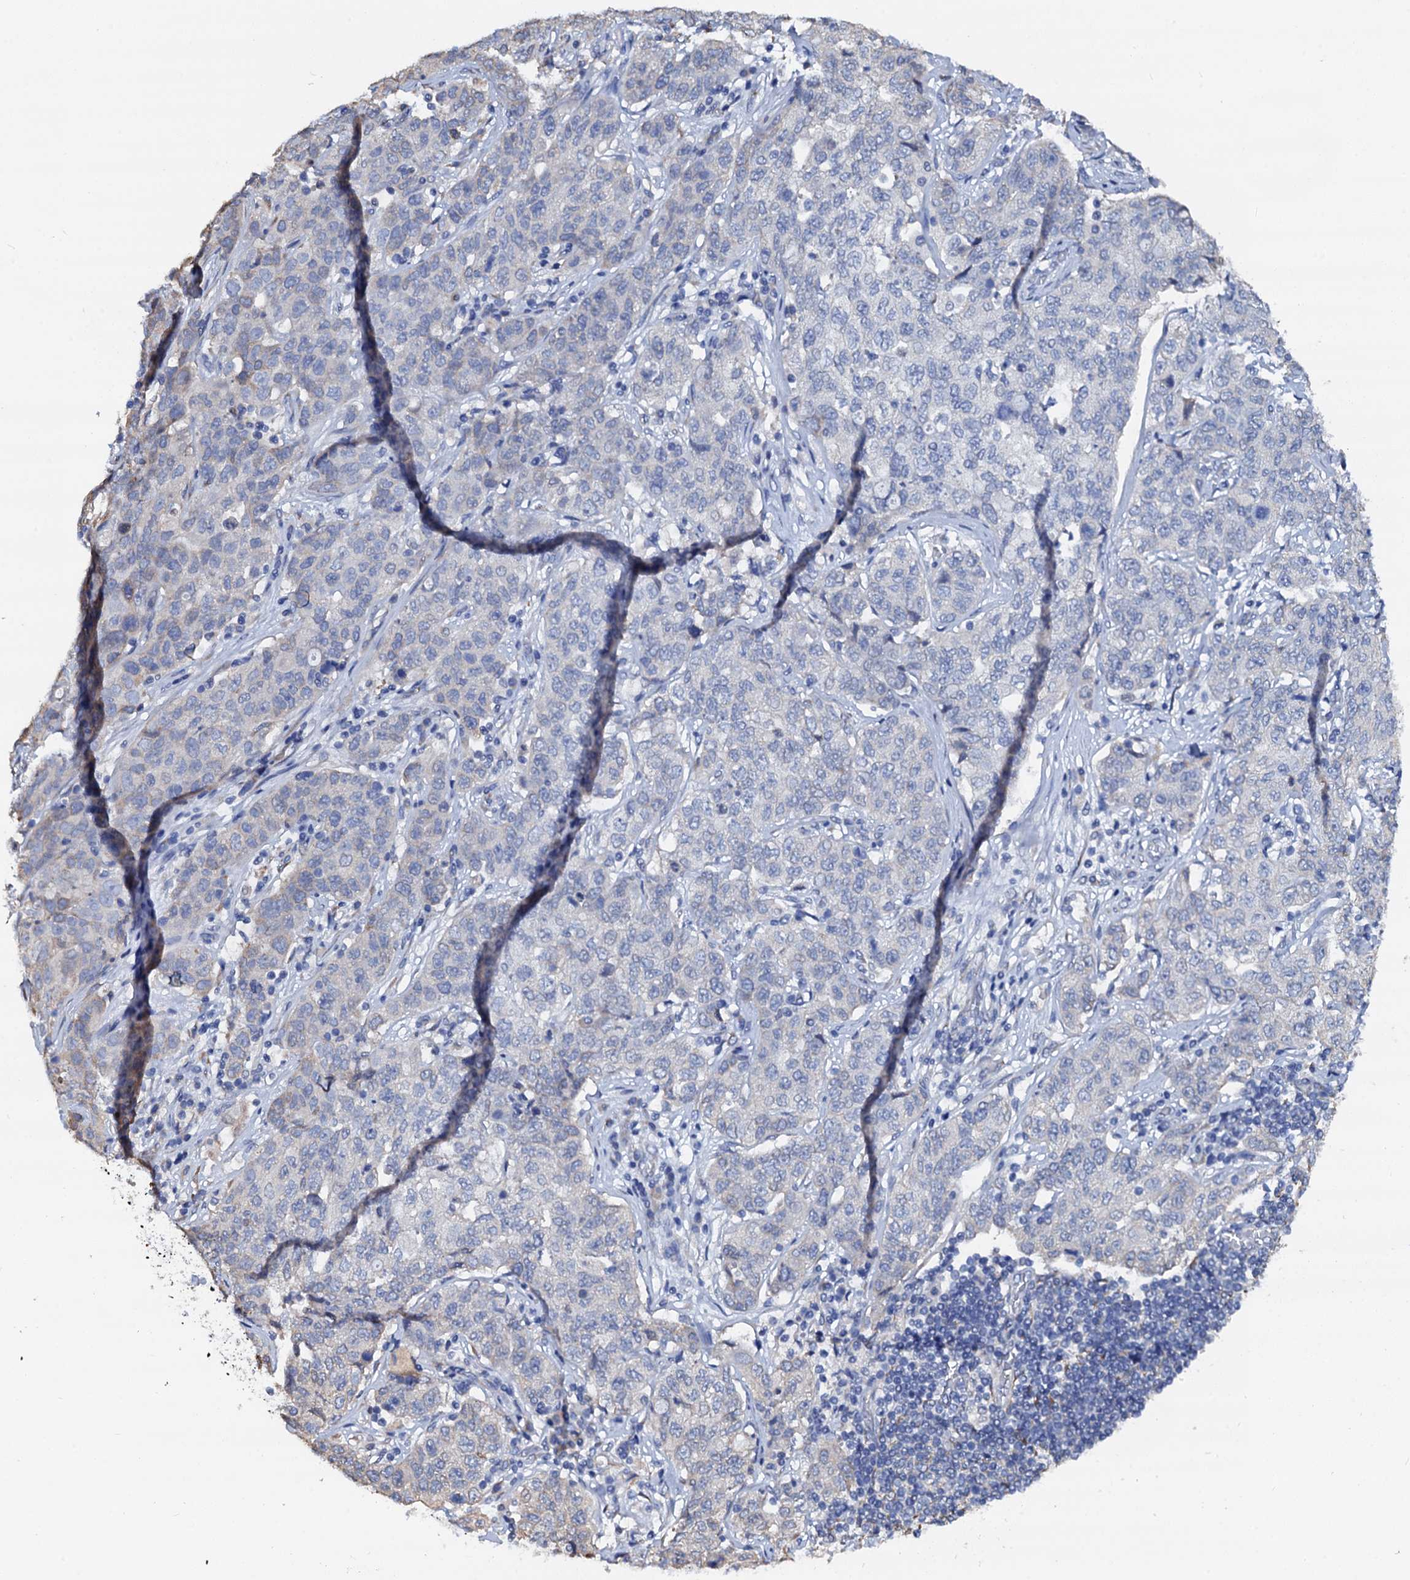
{"staining": {"intensity": "negative", "quantity": "none", "location": "none"}, "tissue": "stomach cancer", "cell_type": "Tumor cells", "image_type": "cancer", "snomed": [{"axis": "morphology", "description": "Normal tissue, NOS"}, {"axis": "morphology", "description": "Adenocarcinoma, NOS"}, {"axis": "topography", "description": "Lymph node"}, {"axis": "topography", "description": "Stomach"}], "caption": "Stomach cancer stained for a protein using immunohistochemistry displays no expression tumor cells.", "gene": "AKAP3", "patient": {"sex": "male", "age": 48}}